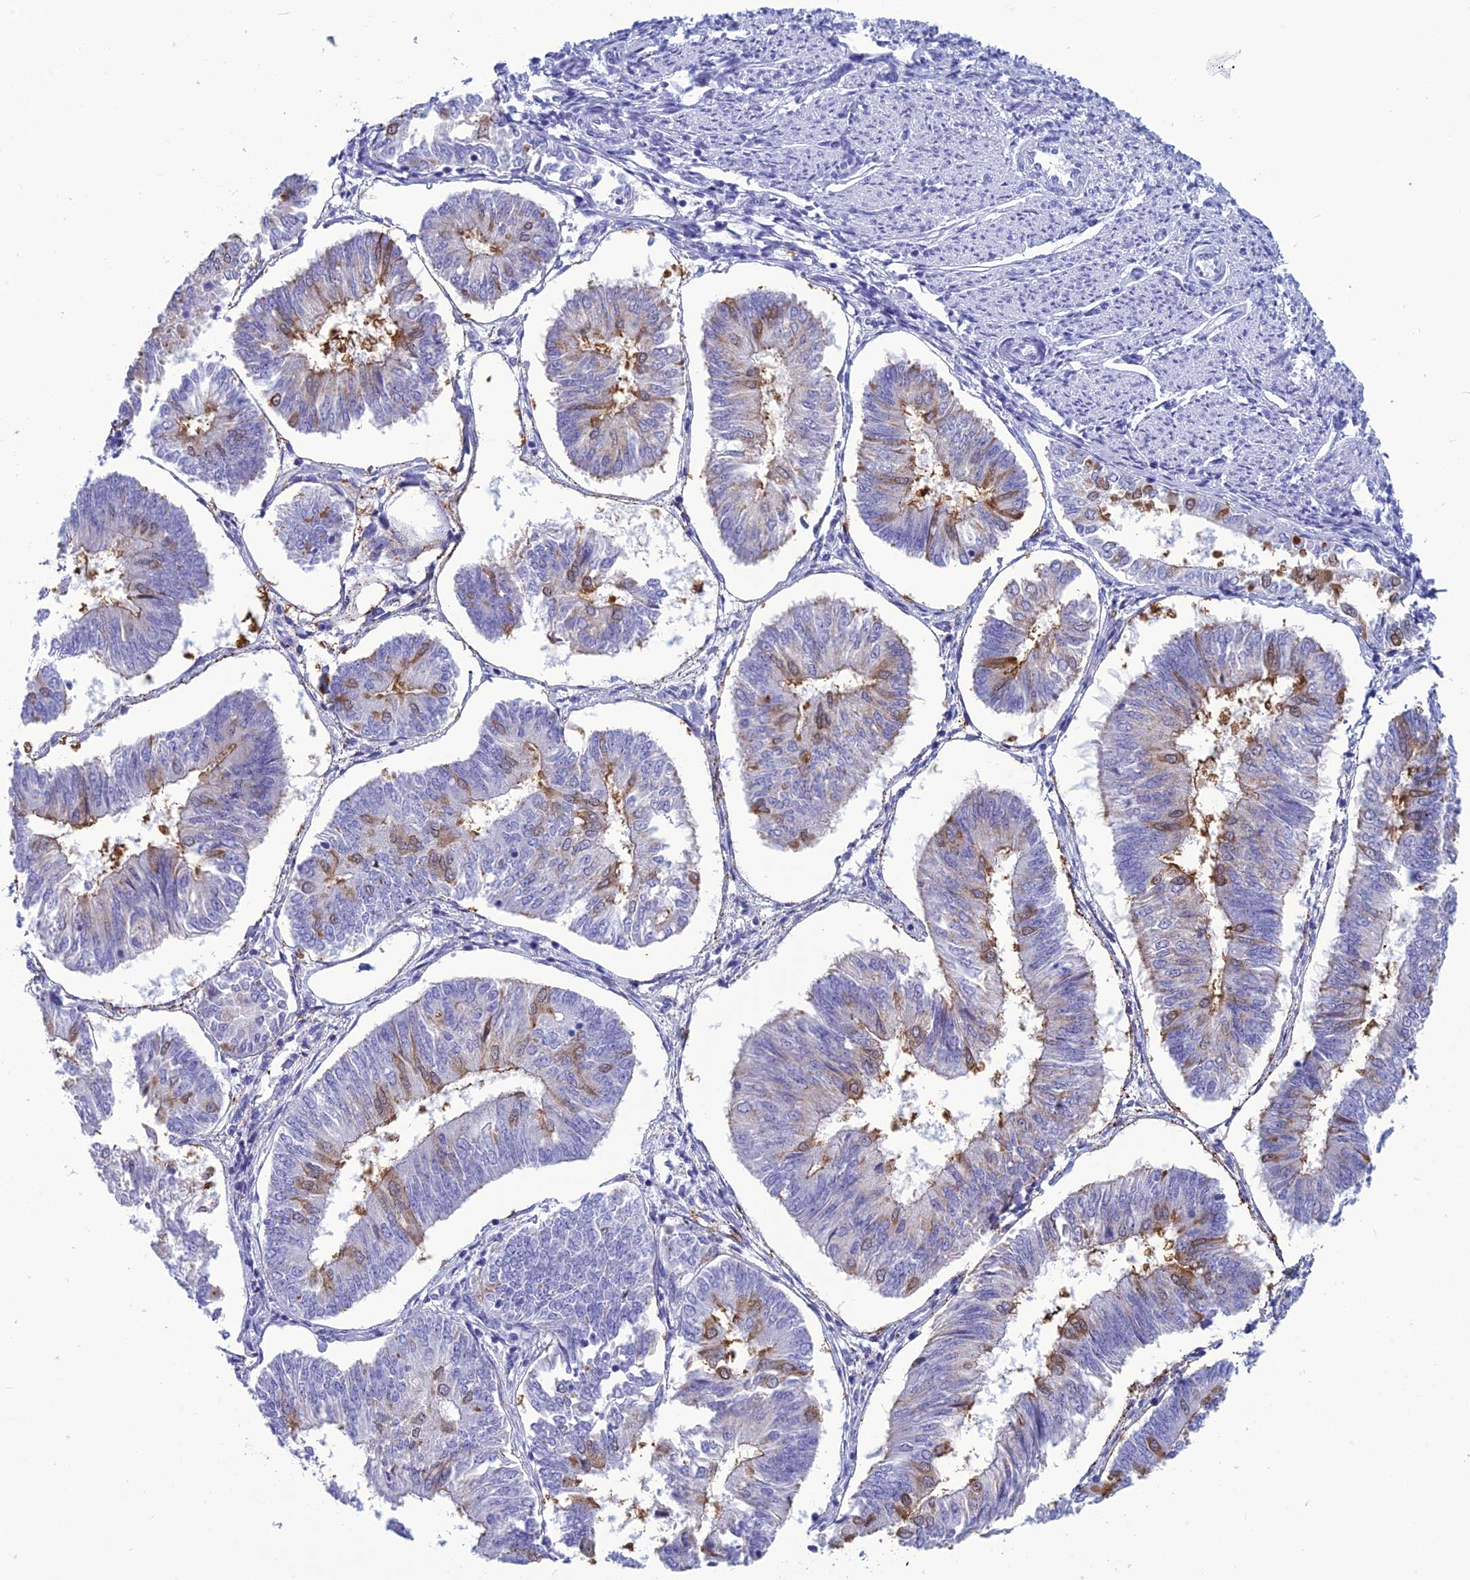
{"staining": {"intensity": "moderate", "quantity": "<25%", "location": "cytoplasmic/membranous"}, "tissue": "endometrial cancer", "cell_type": "Tumor cells", "image_type": "cancer", "snomed": [{"axis": "morphology", "description": "Adenocarcinoma, NOS"}, {"axis": "topography", "description": "Endometrium"}], "caption": "Brown immunohistochemical staining in human endometrial cancer demonstrates moderate cytoplasmic/membranous expression in about <25% of tumor cells. (DAB (3,3'-diaminobenzidine) IHC, brown staining for protein, blue staining for nuclei).", "gene": "BBS2", "patient": {"sex": "female", "age": 58}}